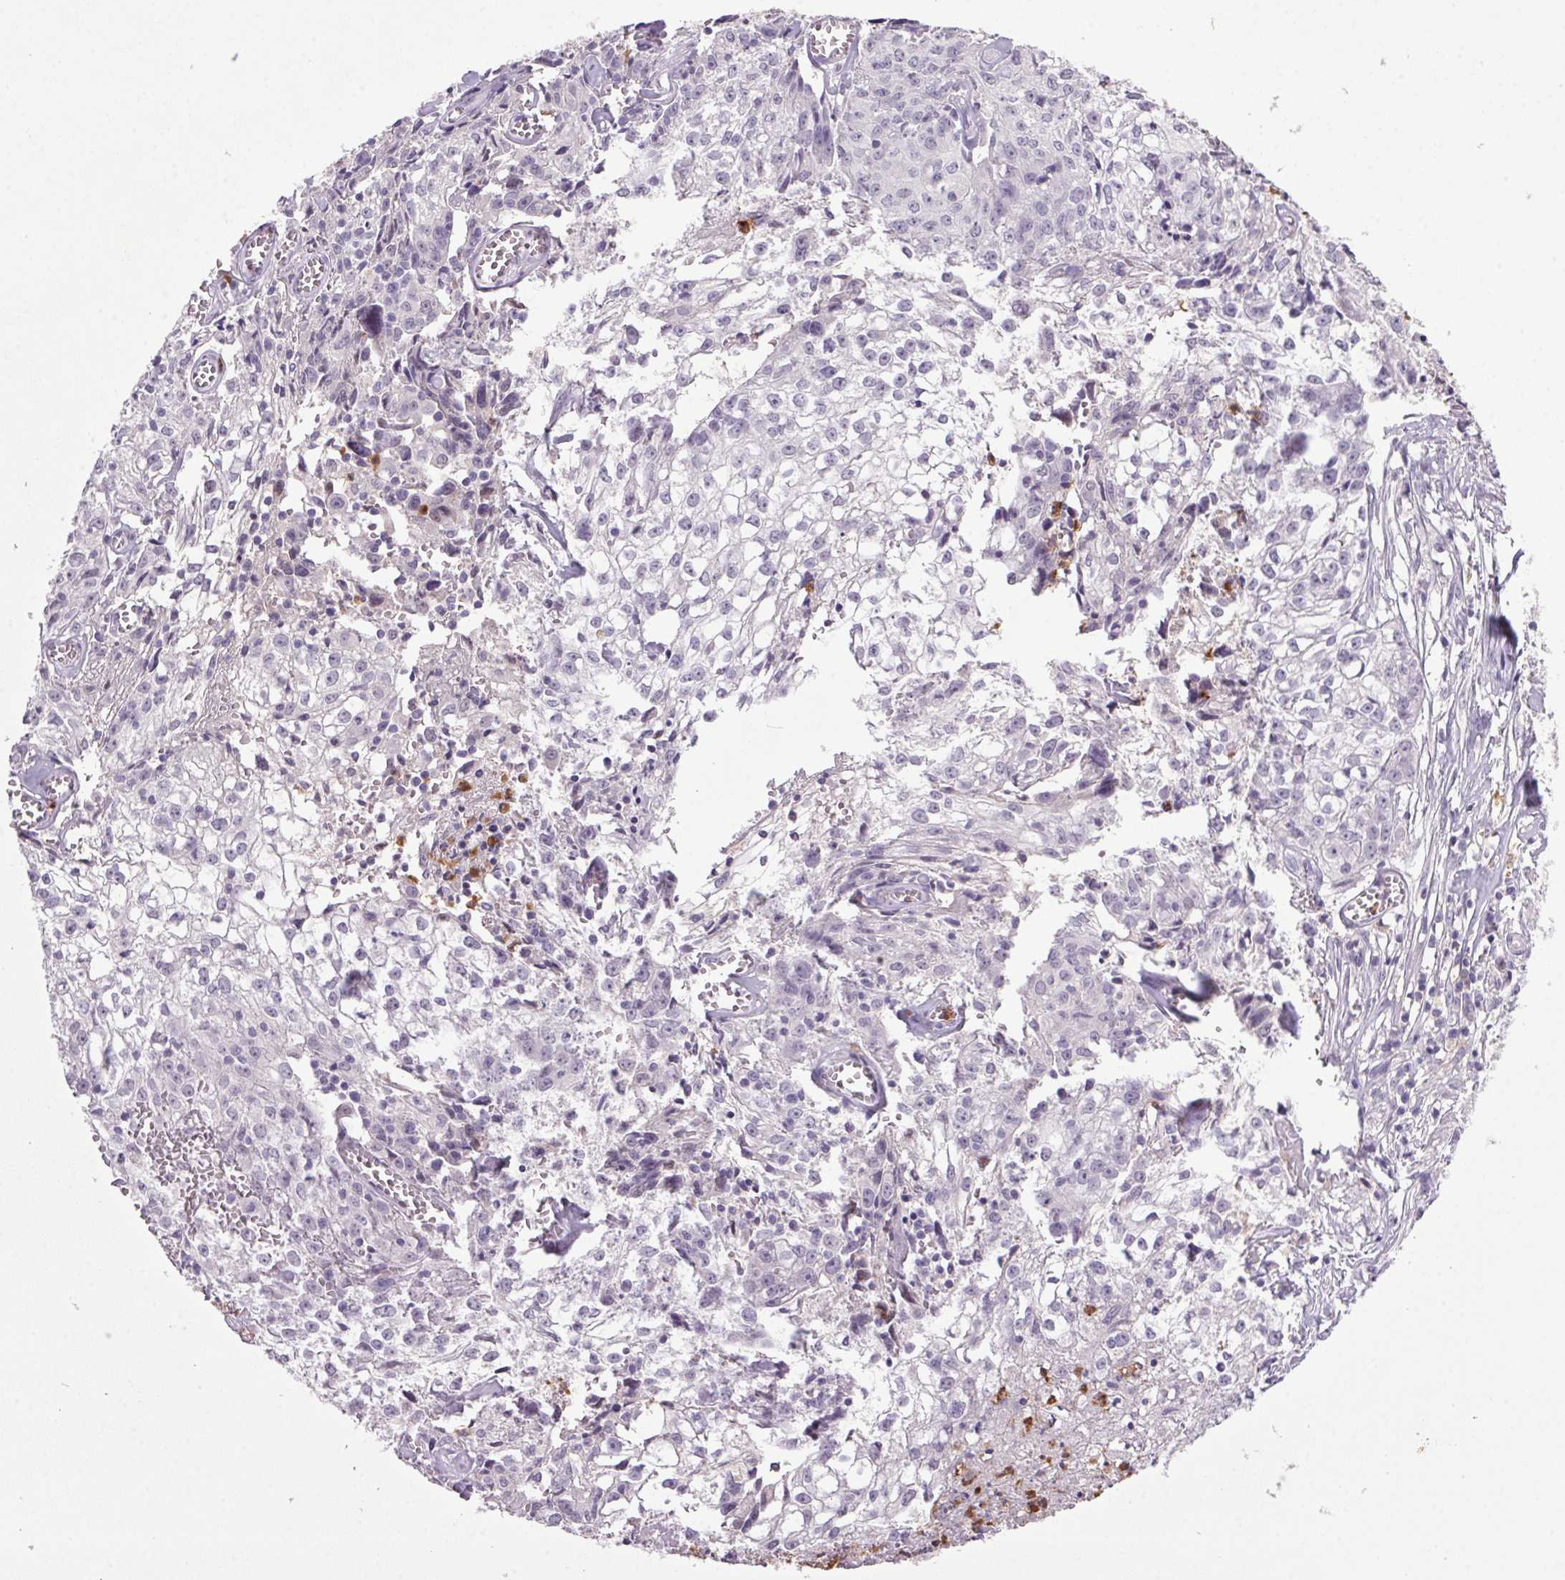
{"staining": {"intensity": "negative", "quantity": "none", "location": "none"}, "tissue": "cervical cancer", "cell_type": "Tumor cells", "image_type": "cancer", "snomed": [{"axis": "morphology", "description": "Squamous cell carcinoma, NOS"}, {"axis": "topography", "description": "Cervix"}], "caption": "This is an immunohistochemistry (IHC) photomicrograph of human cervical cancer. There is no staining in tumor cells.", "gene": "TRDN", "patient": {"sex": "female", "age": 85}}